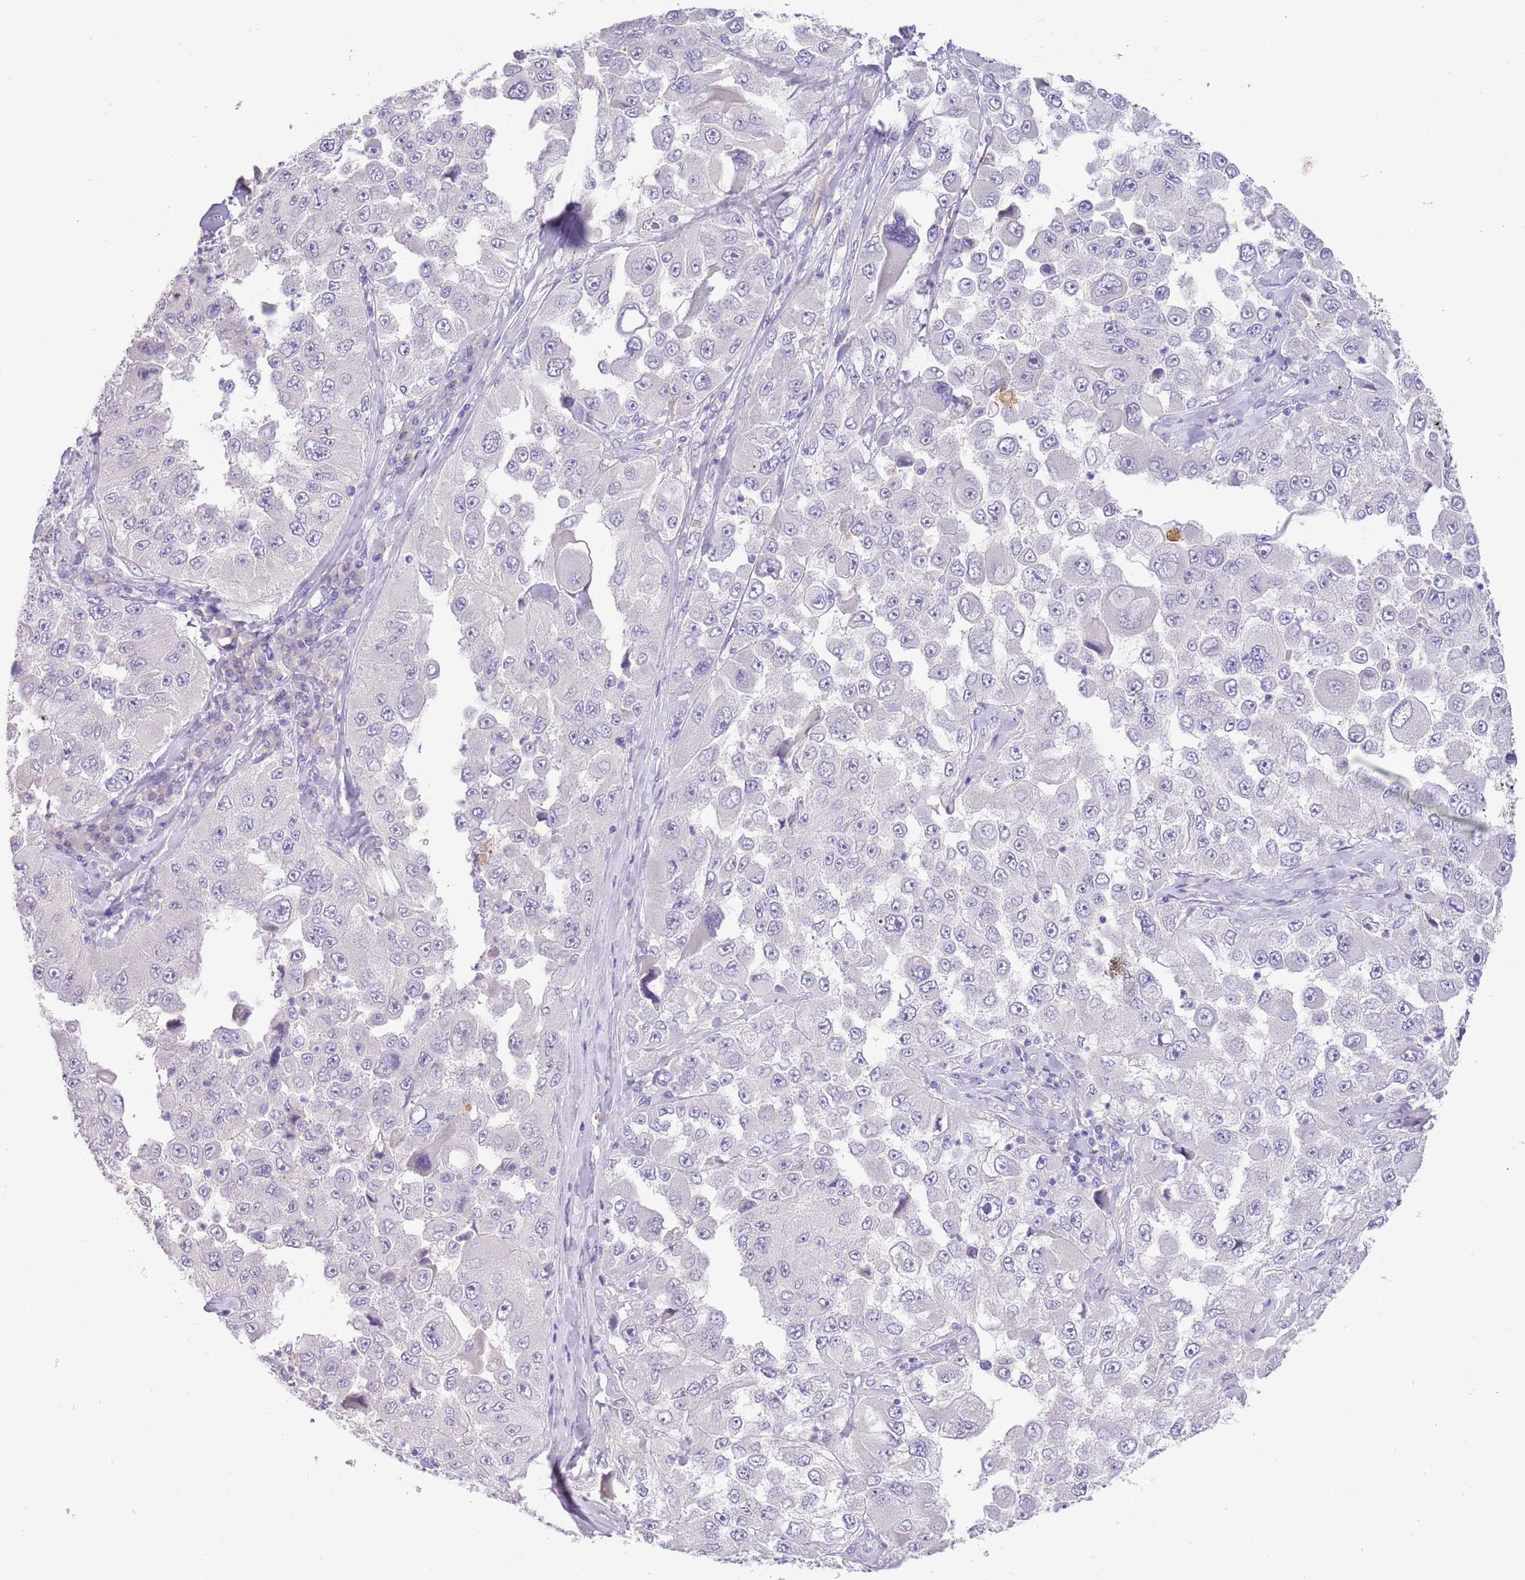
{"staining": {"intensity": "negative", "quantity": "none", "location": "none"}, "tissue": "melanoma", "cell_type": "Tumor cells", "image_type": "cancer", "snomed": [{"axis": "morphology", "description": "Malignant melanoma, Metastatic site"}, {"axis": "topography", "description": "Lymph node"}], "caption": "A high-resolution image shows immunohistochemistry (IHC) staining of melanoma, which exhibits no significant positivity in tumor cells.", "gene": "SFTPA1", "patient": {"sex": "male", "age": 62}}